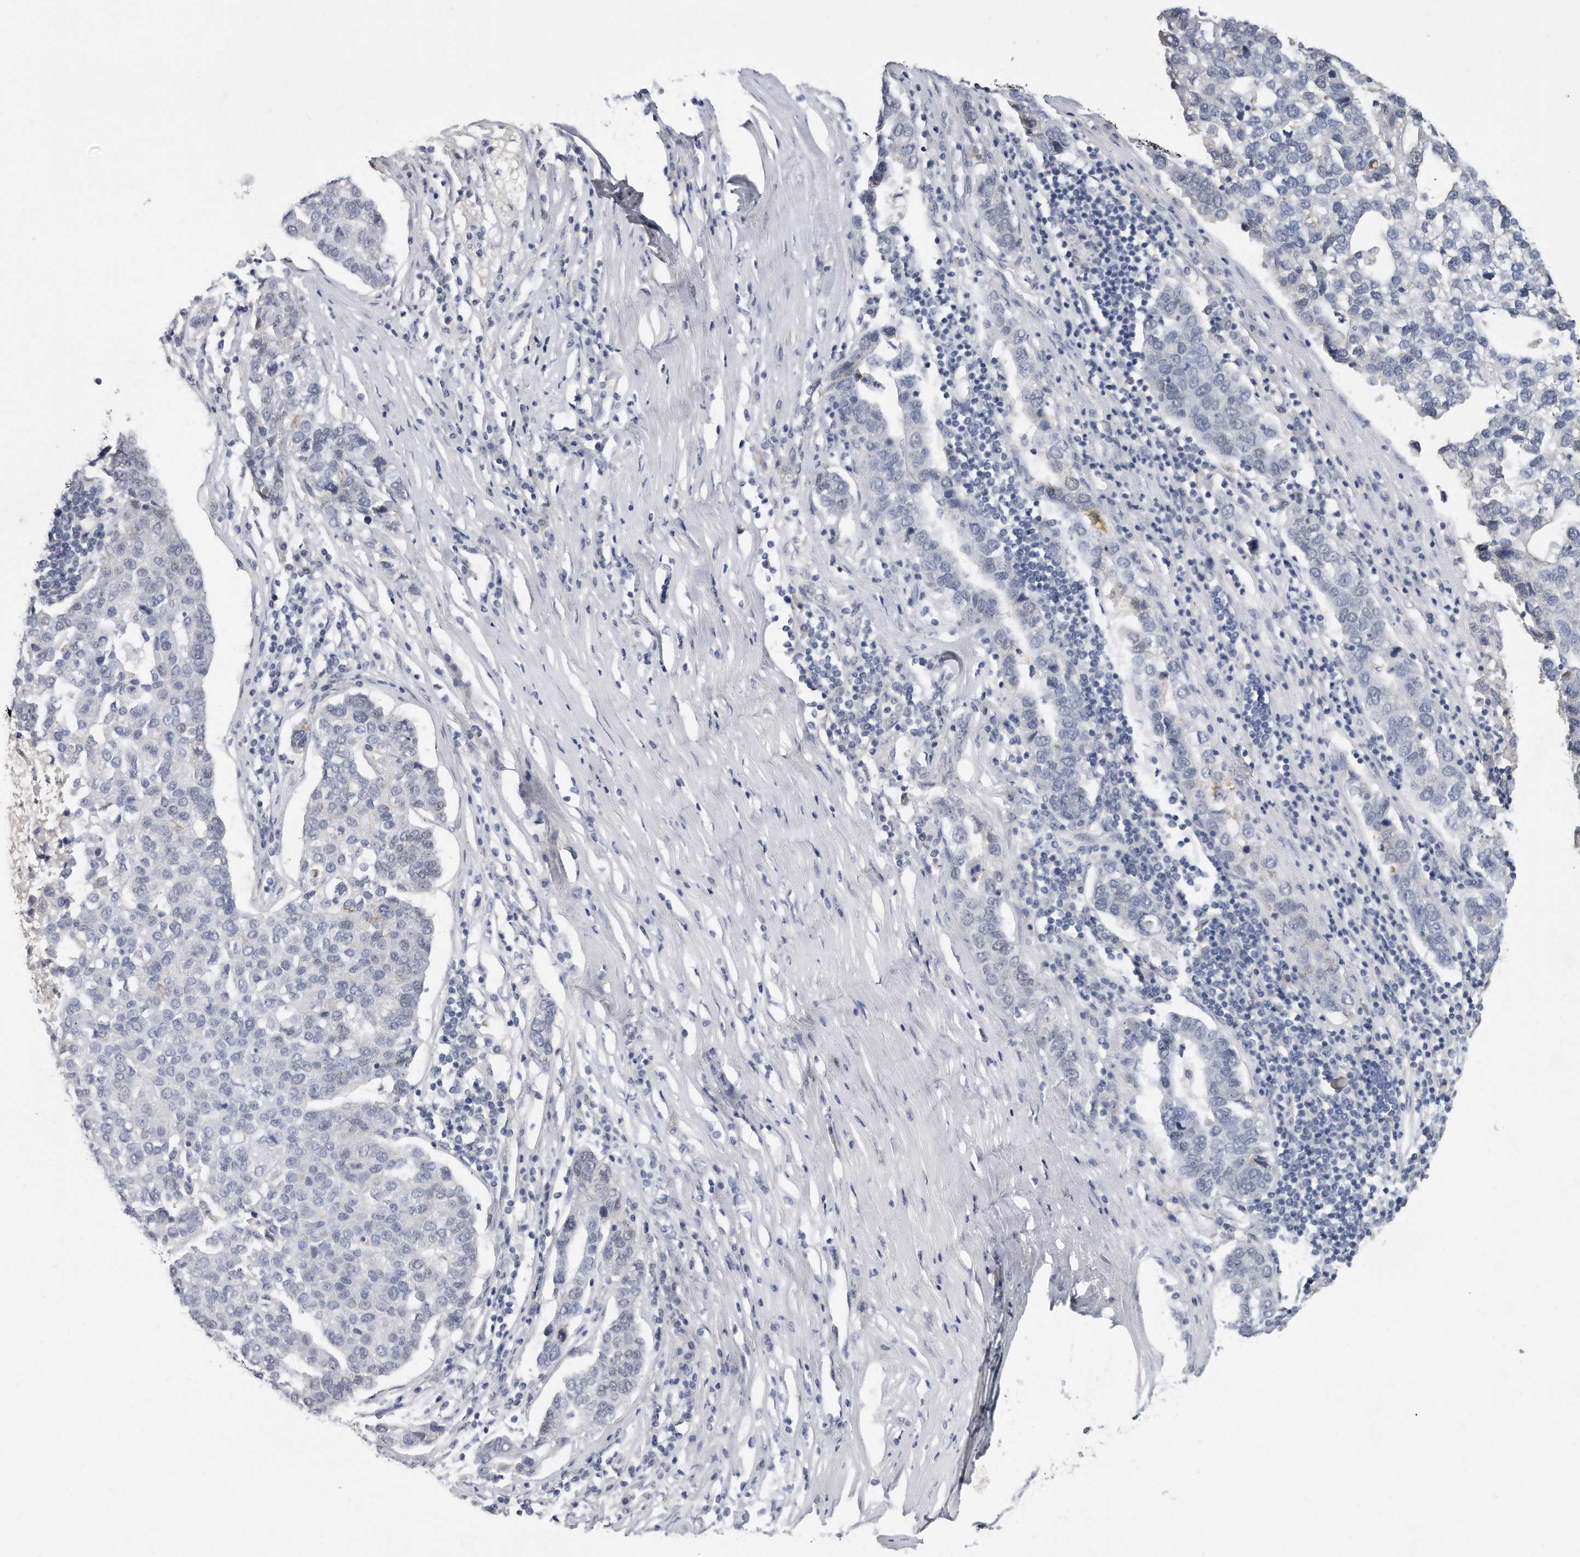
{"staining": {"intensity": "negative", "quantity": "none", "location": "none"}, "tissue": "pancreatic cancer", "cell_type": "Tumor cells", "image_type": "cancer", "snomed": [{"axis": "morphology", "description": "Adenocarcinoma, NOS"}, {"axis": "topography", "description": "Pancreas"}], "caption": "Protein analysis of pancreatic adenocarcinoma demonstrates no significant expression in tumor cells. (Immunohistochemistry (ihc), brightfield microscopy, high magnification).", "gene": "CTBP2", "patient": {"sex": "female", "age": 61}}